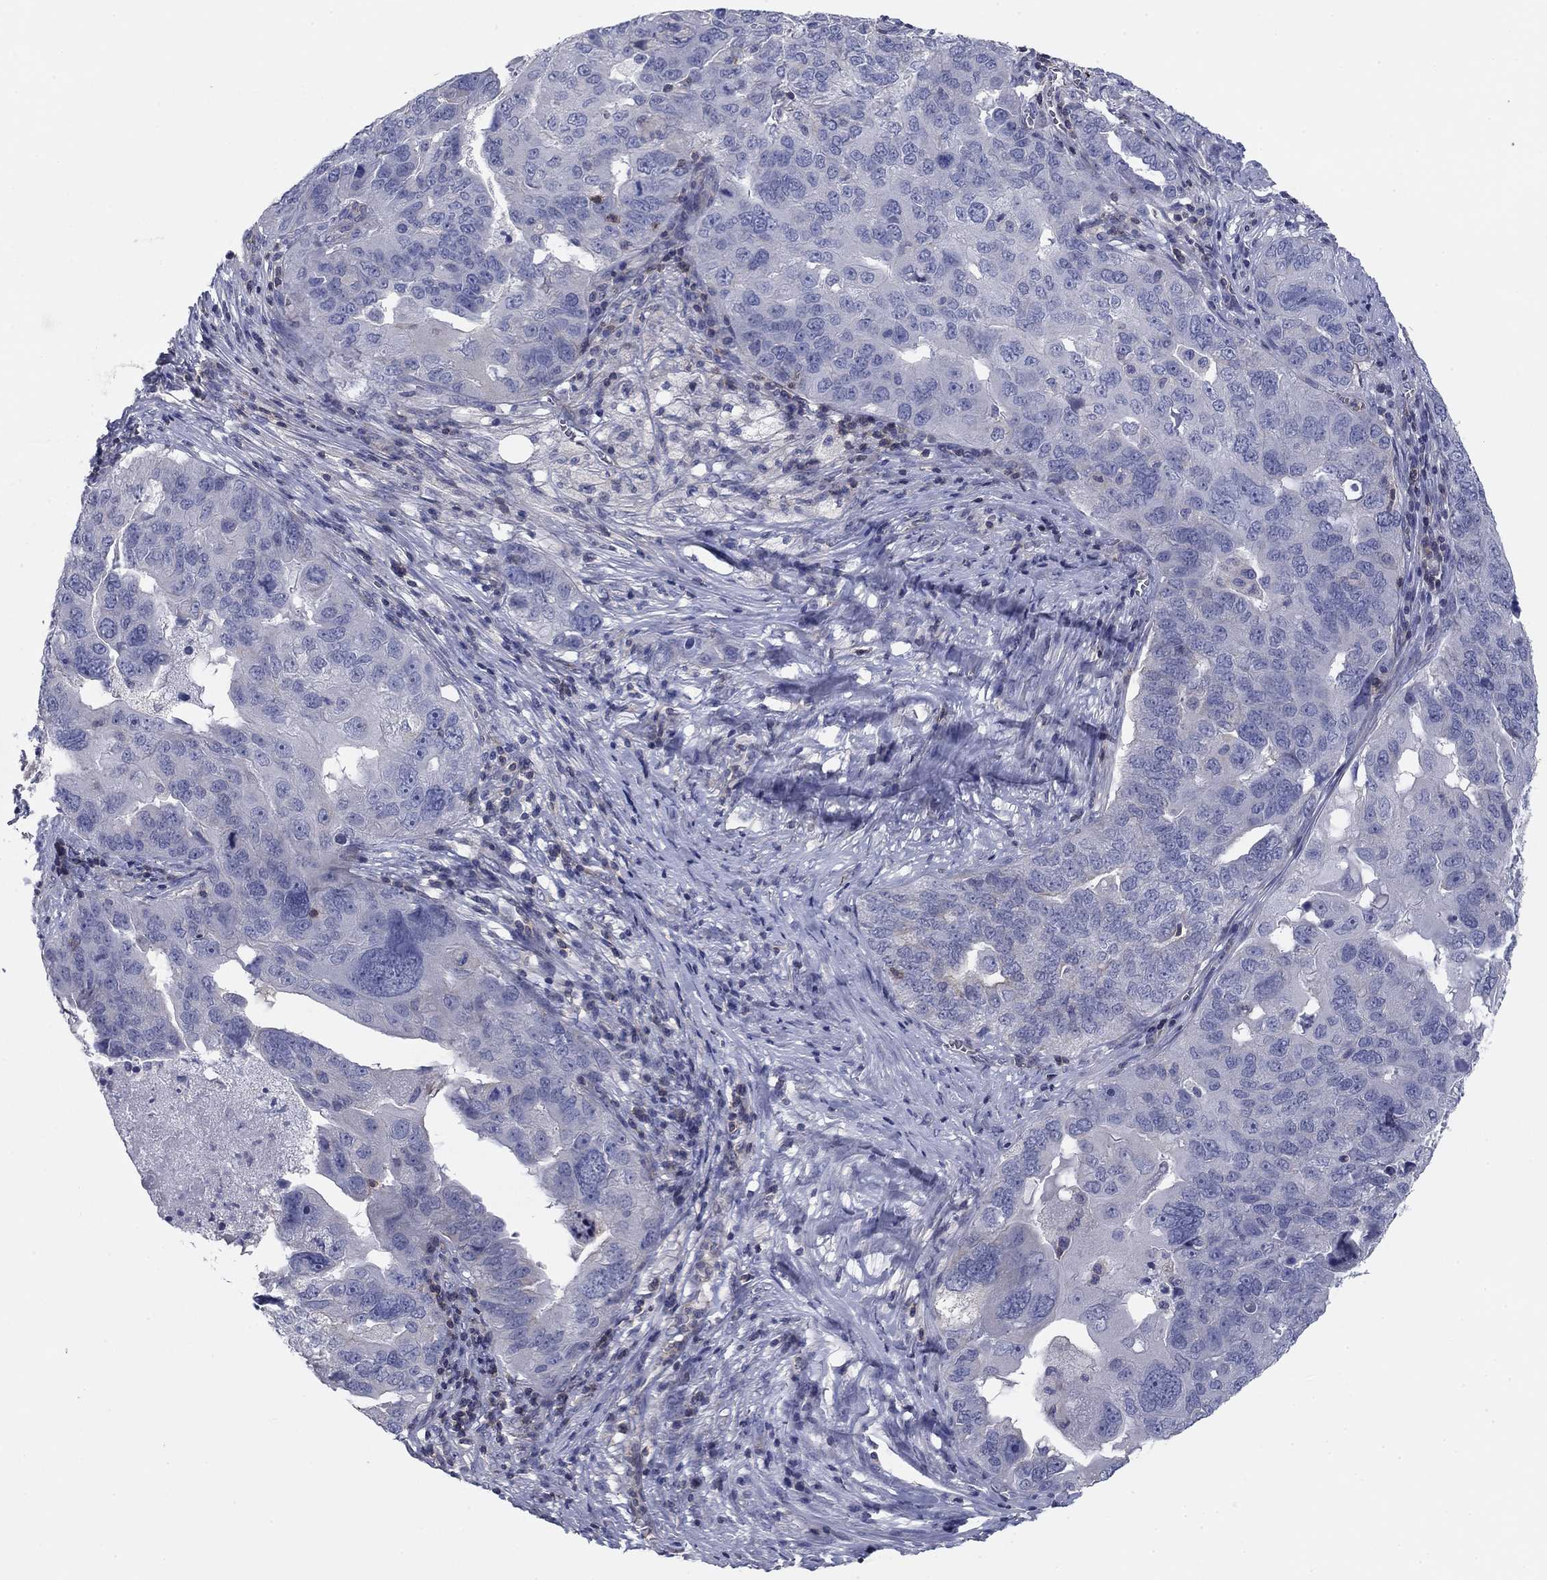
{"staining": {"intensity": "negative", "quantity": "none", "location": "none"}, "tissue": "ovarian cancer", "cell_type": "Tumor cells", "image_type": "cancer", "snomed": [{"axis": "morphology", "description": "Carcinoma, endometroid"}, {"axis": "topography", "description": "Soft tissue"}, {"axis": "topography", "description": "Ovary"}], "caption": "Endometroid carcinoma (ovarian) was stained to show a protein in brown. There is no significant positivity in tumor cells.", "gene": "PSD4", "patient": {"sex": "female", "age": 52}}